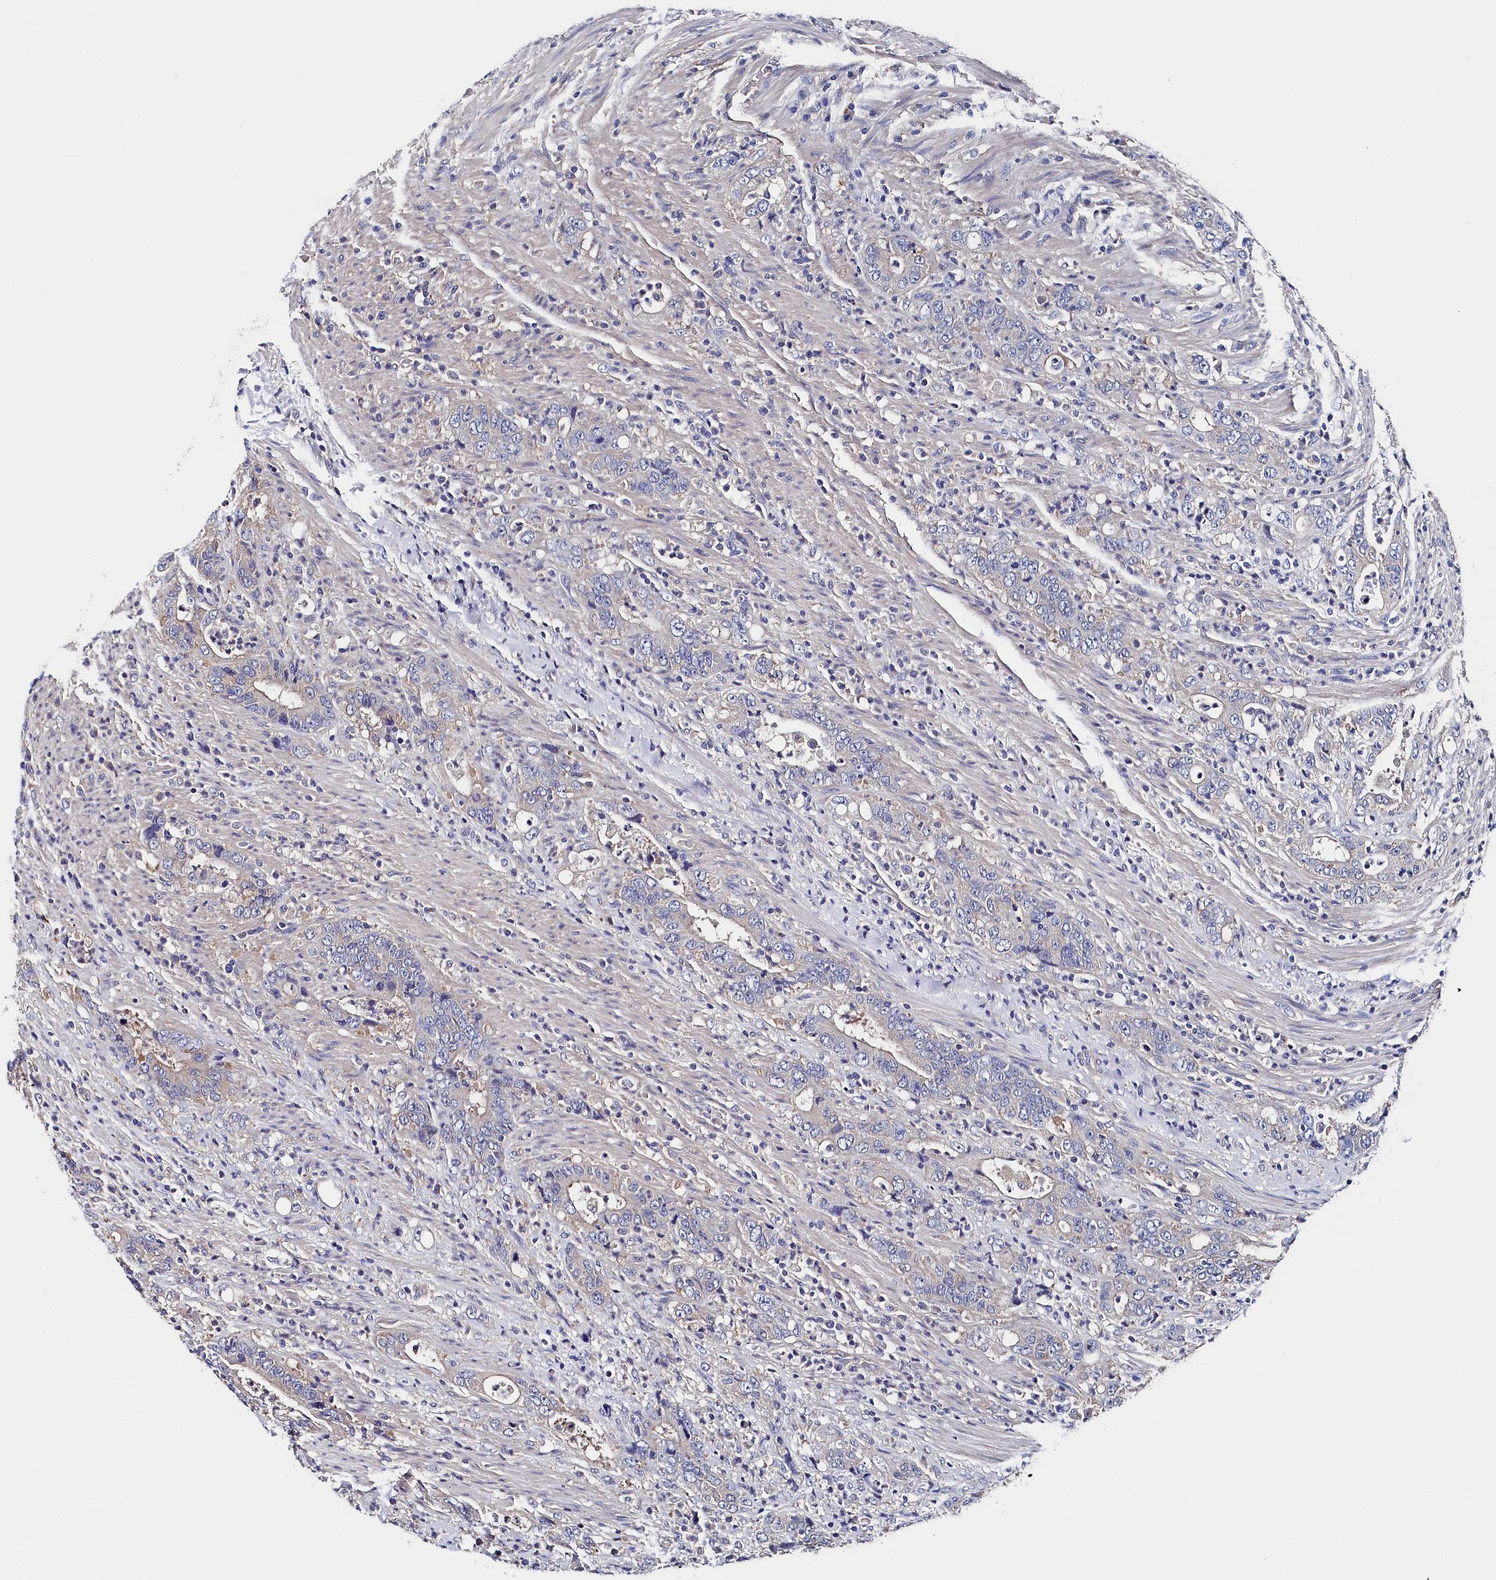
{"staining": {"intensity": "negative", "quantity": "none", "location": "none"}, "tissue": "colorectal cancer", "cell_type": "Tumor cells", "image_type": "cancer", "snomed": [{"axis": "morphology", "description": "Adenocarcinoma, NOS"}, {"axis": "topography", "description": "Colon"}], "caption": "Tumor cells show no significant expression in adenocarcinoma (colorectal).", "gene": "BHMT", "patient": {"sex": "female", "age": 75}}